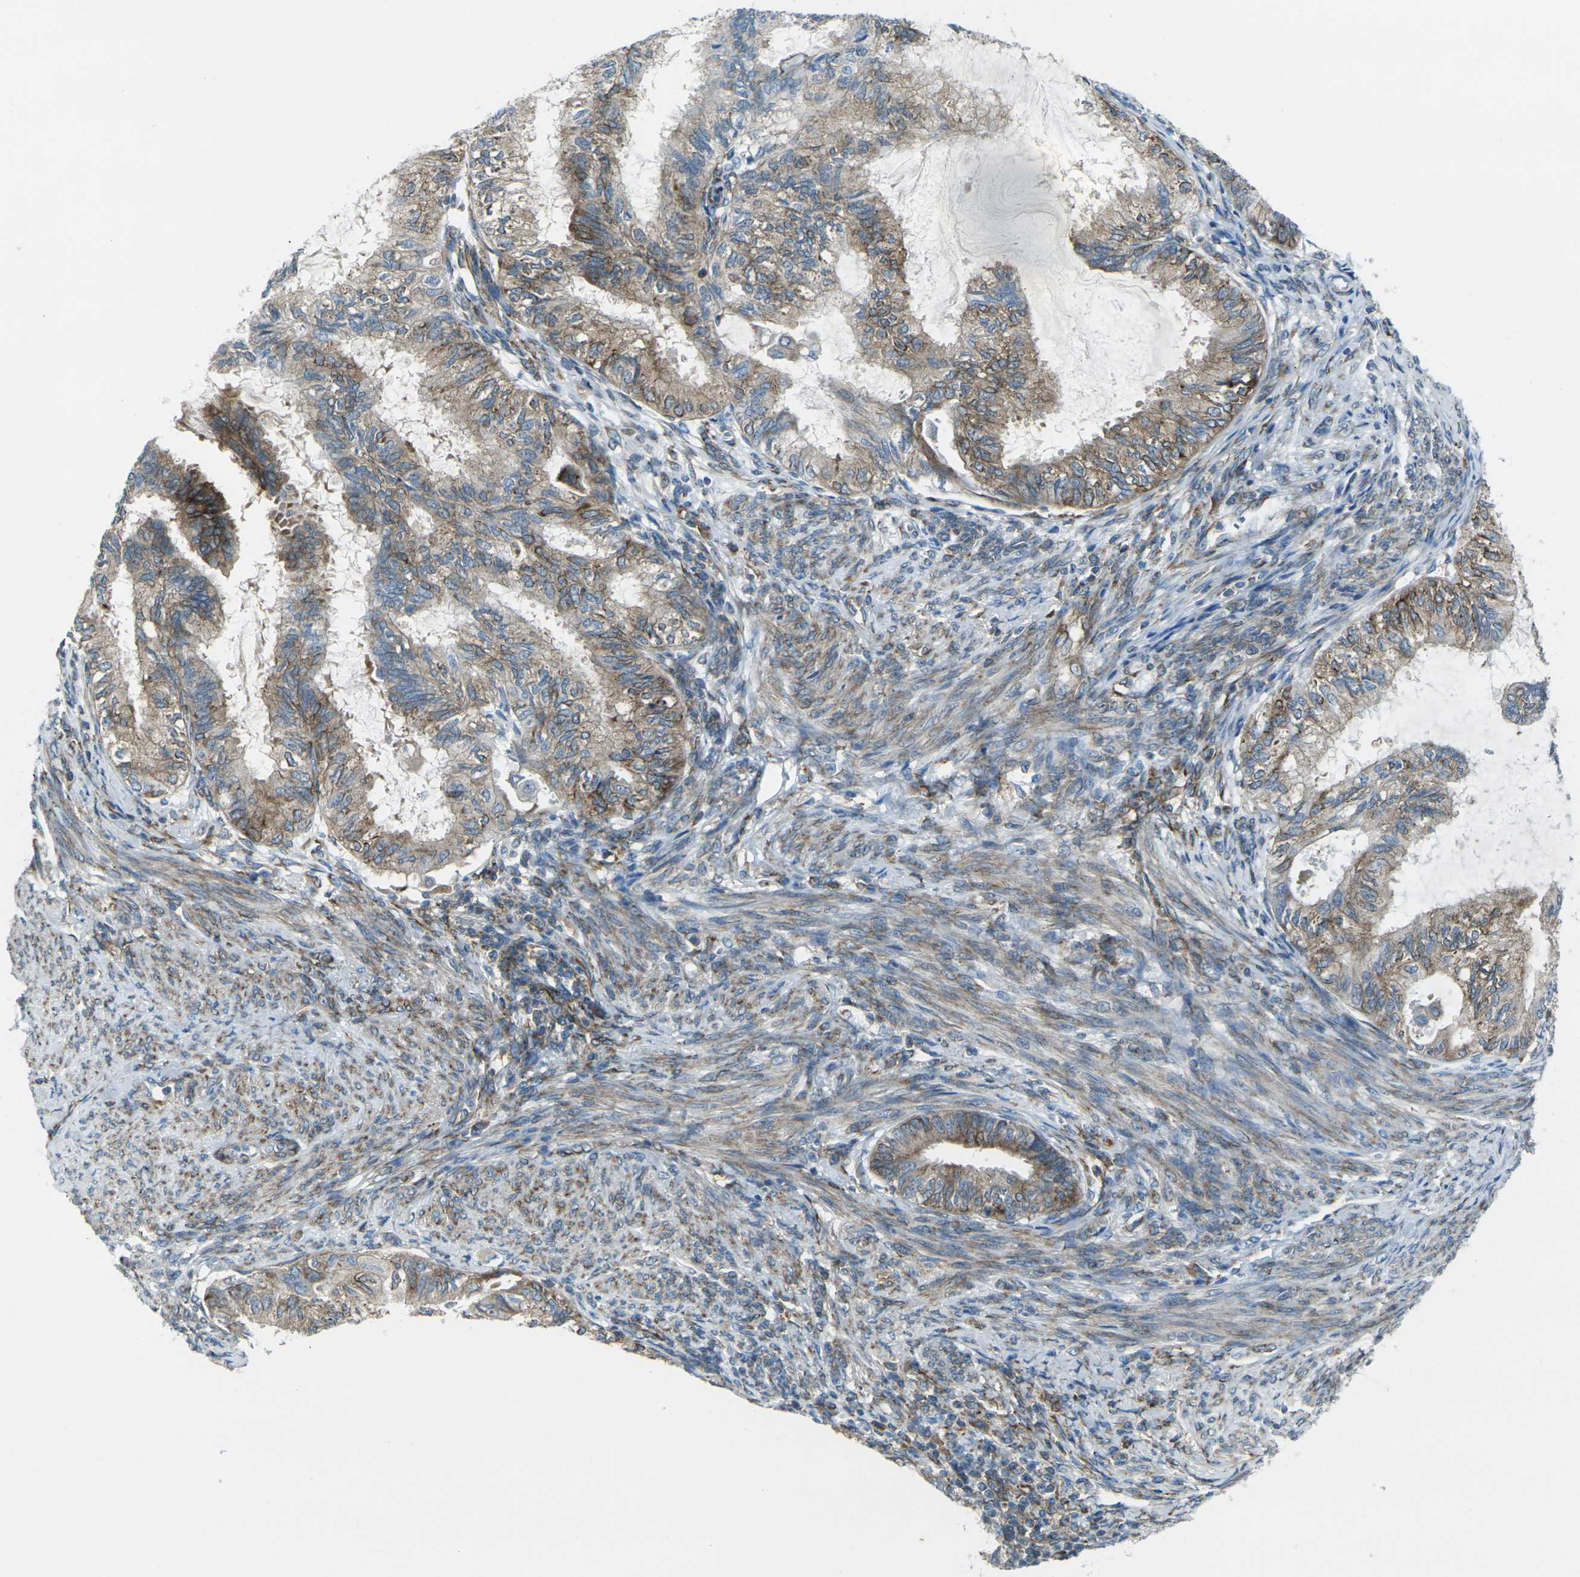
{"staining": {"intensity": "moderate", "quantity": ">75%", "location": "cytoplasmic/membranous"}, "tissue": "cervical cancer", "cell_type": "Tumor cells", "image_type": "cancer", "snomed": [{"axis": "morphology", "description": "Normal tissue, NOS"}, {"axis": "morphology", "description": "Adenocarcinoma, NOS"}, {"axis": "topography", "description": "Cervix"}, {"axis": "topography", "description": "Endometrium"}], "caption": "There is medium levels of moderate cytoplasmic/membranous positivity in tumor cells of adenocarcinoma (cervical), as demonstrated by immunohistochemical staining (brown color).", "gene": "CELSR2", "patient": {"sex": "female", "age": 86}}